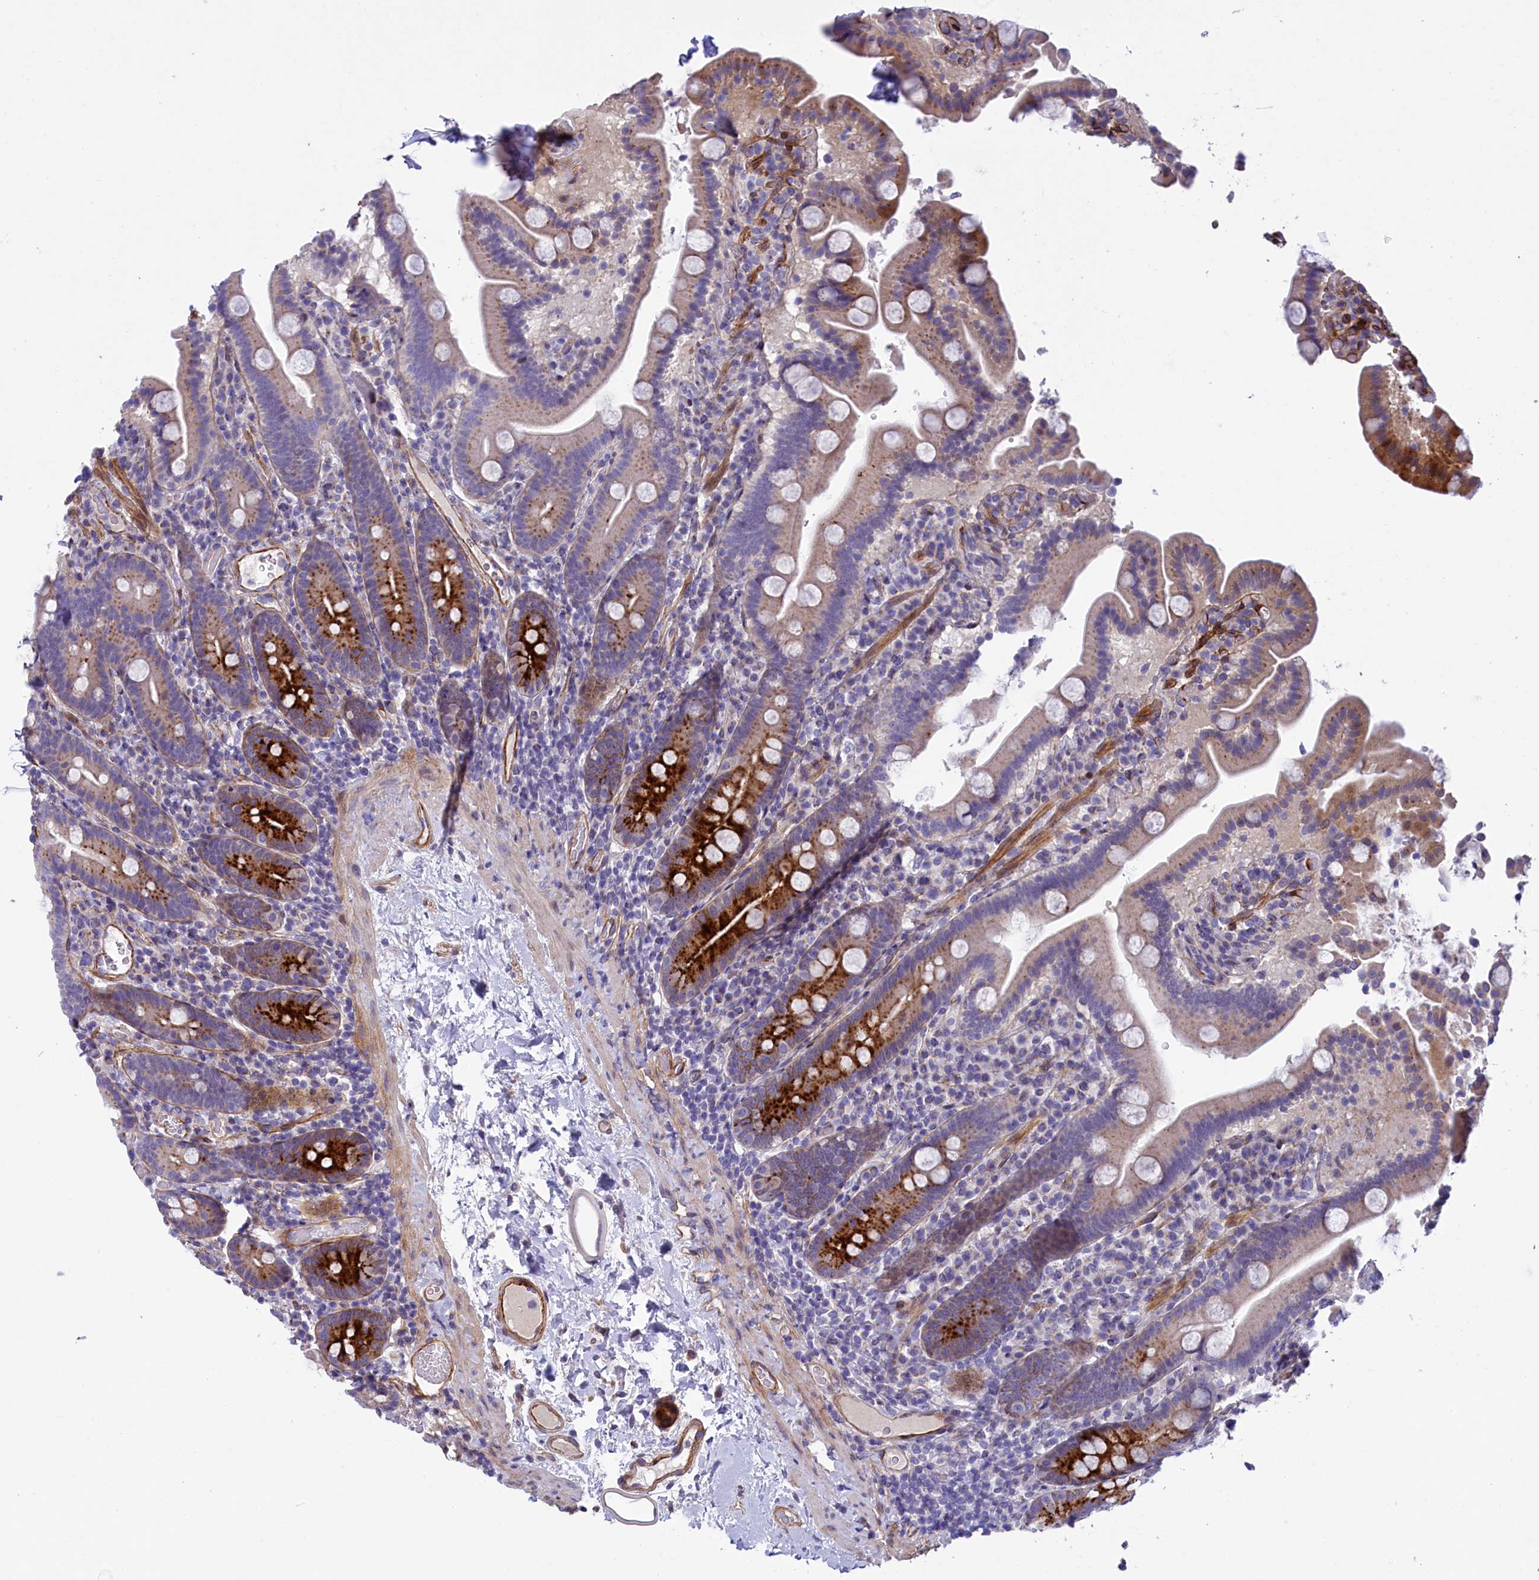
{"staining": {"intensity": "strong", "quantity": "<25%", "location": "cytoplasmic/membranous"}, "tissue": "duodenum", "cell_type": "Glandular cells", "image_type": "normal", "snomed": [{"axis": "morphology", "description": "Normal tissue, NOS"}, {"axis": "topography", "description": "Duodenum"}], "caption": "Protein staining displays strong cytoplasmic/membranous staining in approximately <25% of glandular cells in benign duodenum.", "gene": "LOXL1", "patient": {"sex": "male", "age": 55}}